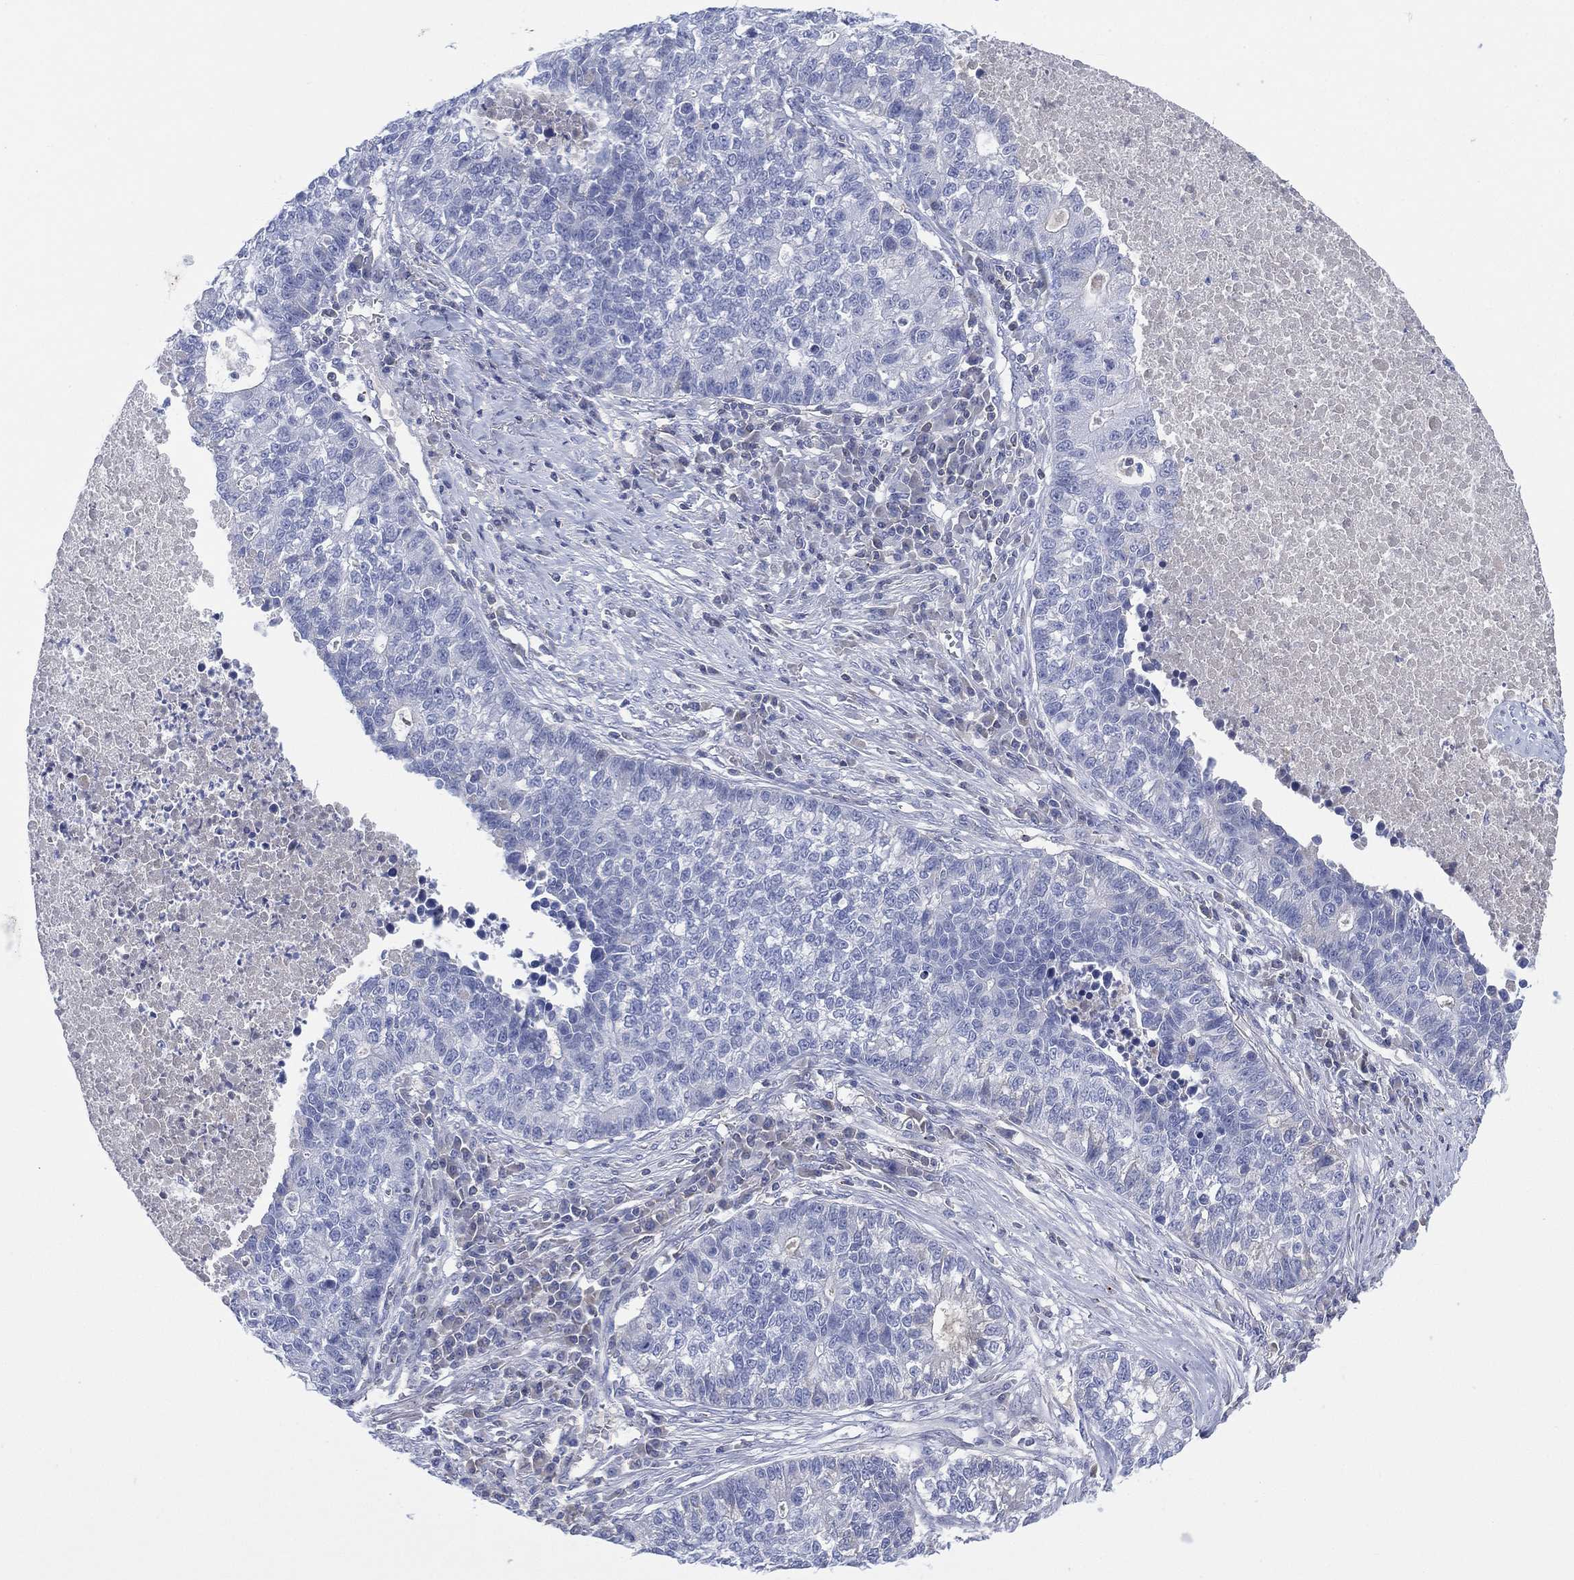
{"staining": {"intensity": "negative", "quantity": "none", "location": "none"}, "tissue": "lung cancer", "cell_type": "Tumor cells", "image_type": "cancer", "snomed": [{"axis": "morphology", "description": "Adenocarcinoma, NOS"}, {"axis": "topography", "description": "Lung"}], "caption": "DAB (3,3'-diaminobenzidine) immunohistochemical staining of human lung cancer (adenocarcinoma) displays no significant expression in tumor cells.", "gene": "SEPTIN1", "patient": {"sex": "male", "age": 57}}